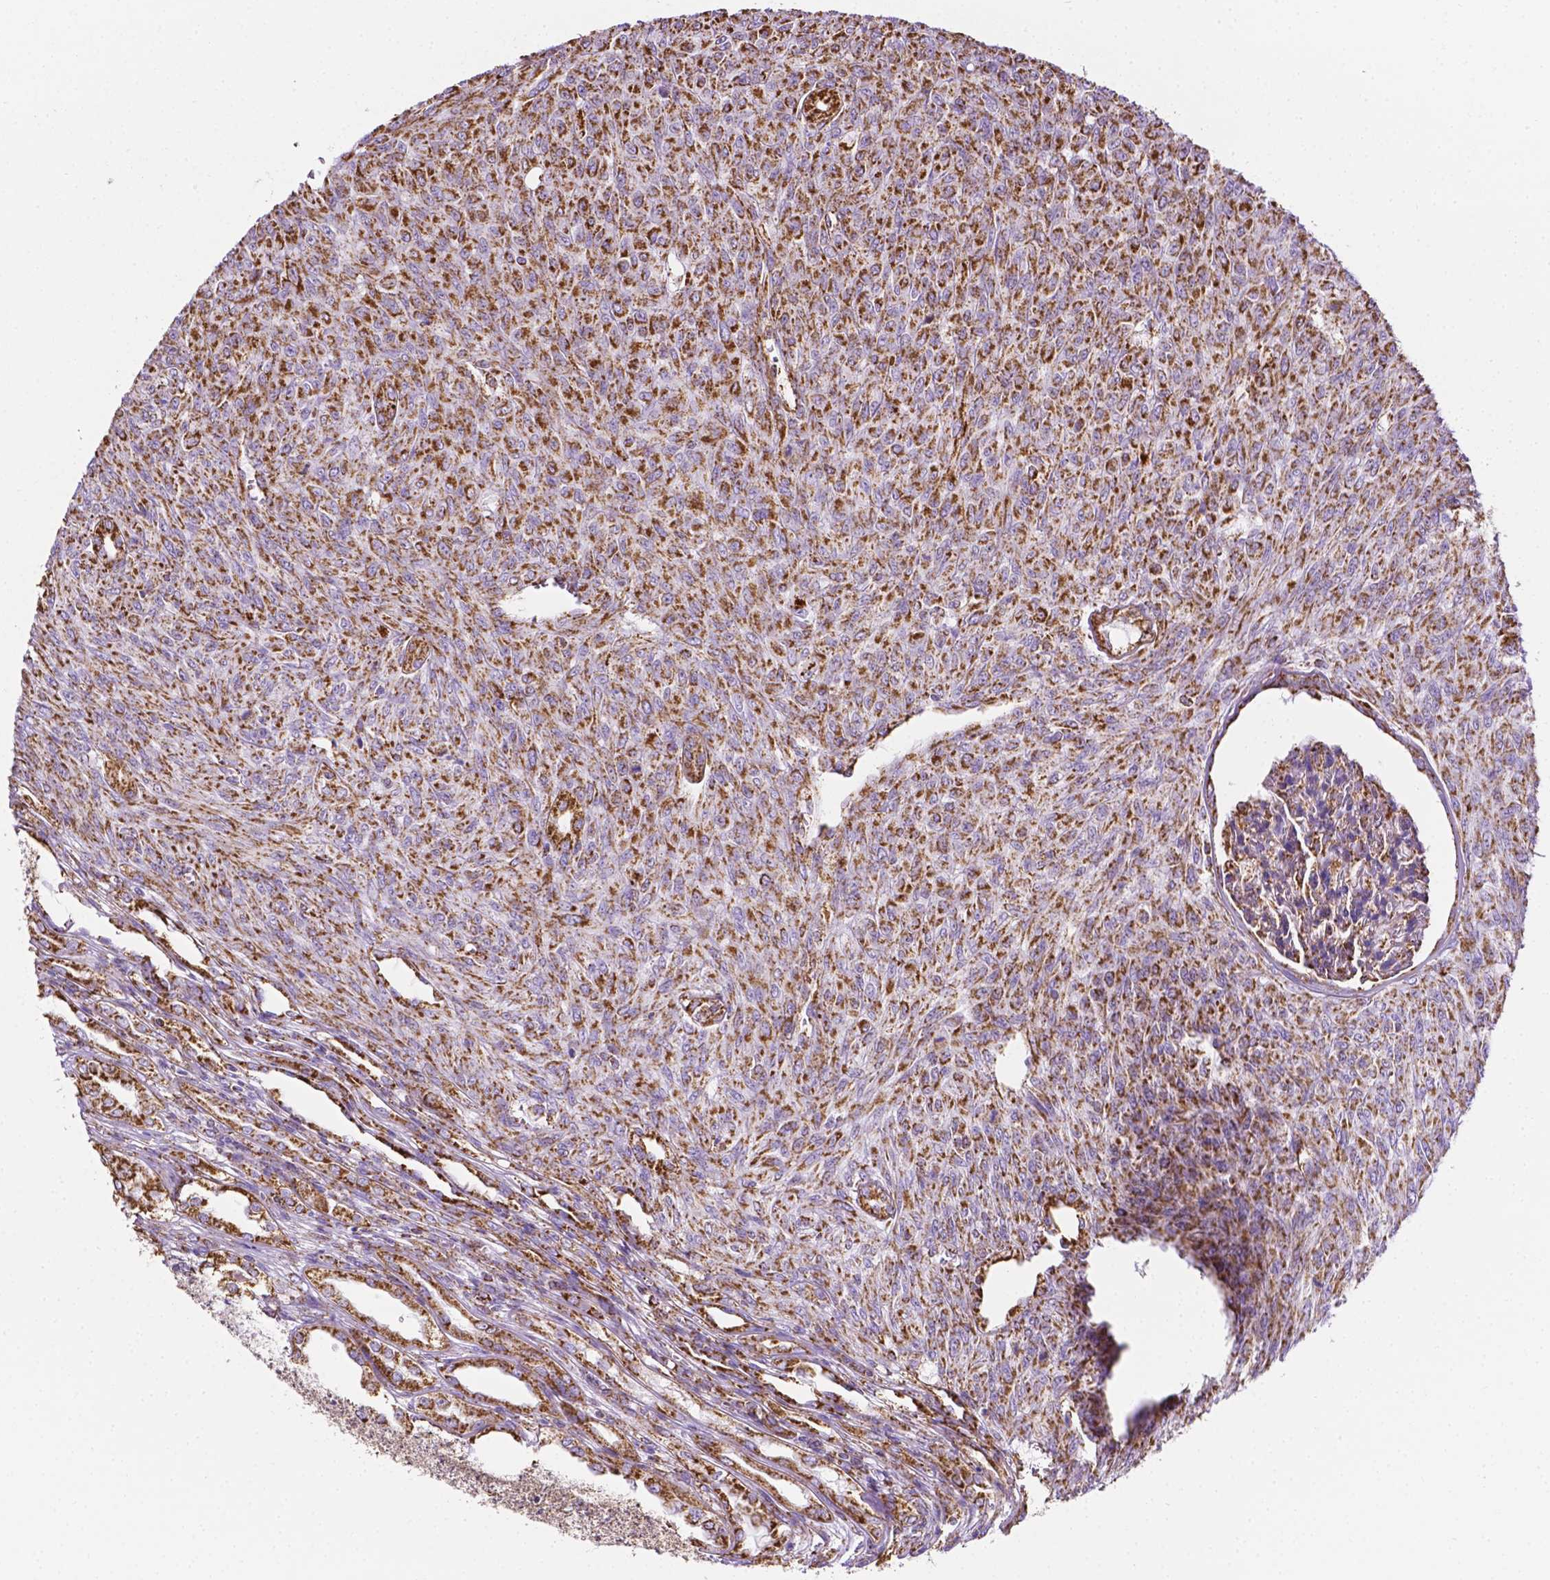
{"staining": {"intensity": "strong", "quantity": ">75%", "location": "cytoplasmic/membranous"}, "tissue": "renal cancer", "cell_type": "Tumor cells", "image_type": "cancer", "snomed": [{"axis": "morphology", "description": "Adenocarcinoma, NOS"}, {"axis": "topography", "description": "Kidney"}], "caption": "A histopathology image of human renal cancer stained for a protein reveals strong cytoplasmic/membranous brown staining in tumor cells.", "gene": "RMDN3", "patient": {"sex": "male", "age": 58}}